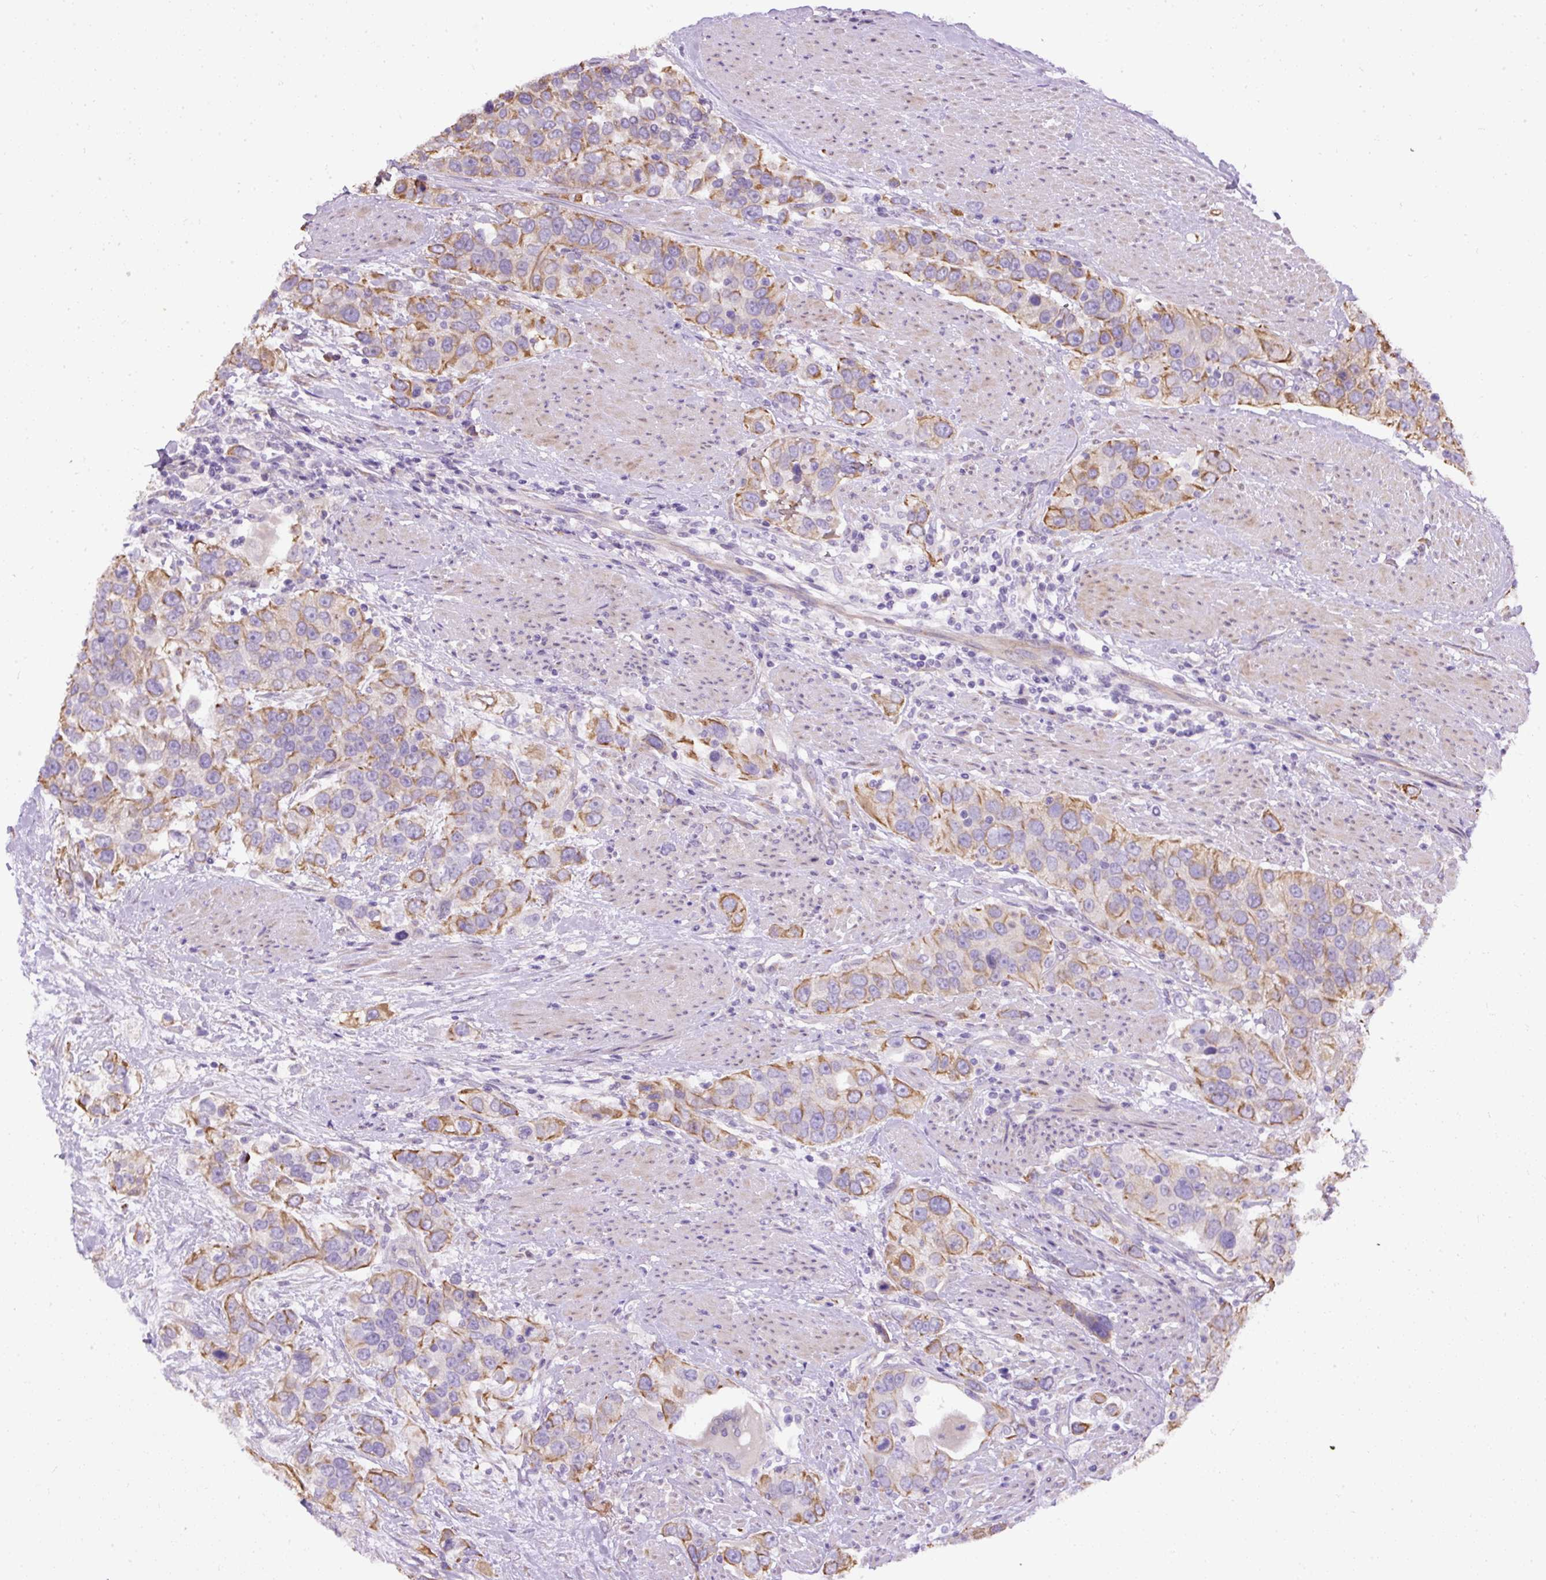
{"staining": {"intensity": "moderate", "quantity": "25%-75%", "location": "cytoplasmic/membranous"}, "tissue": "urothelial cancer", "cell_type": "Tumor cells", "image_type": "cancer", "snomed": [{"axis": "morphology", "description": "Urothelial carcinoma, High grade"}, {"axis": "topography", "description": "Urinary bladder"}], "caption": "Immunohistochemistry of human high-grade urothelial carcinoma shows medium levels of moderate cytoplasmic/membranous expression in approximately 25%-75% of tumor cells.", "gene": "FAM149A", "patient": {"sex": "female", "age": 80}}